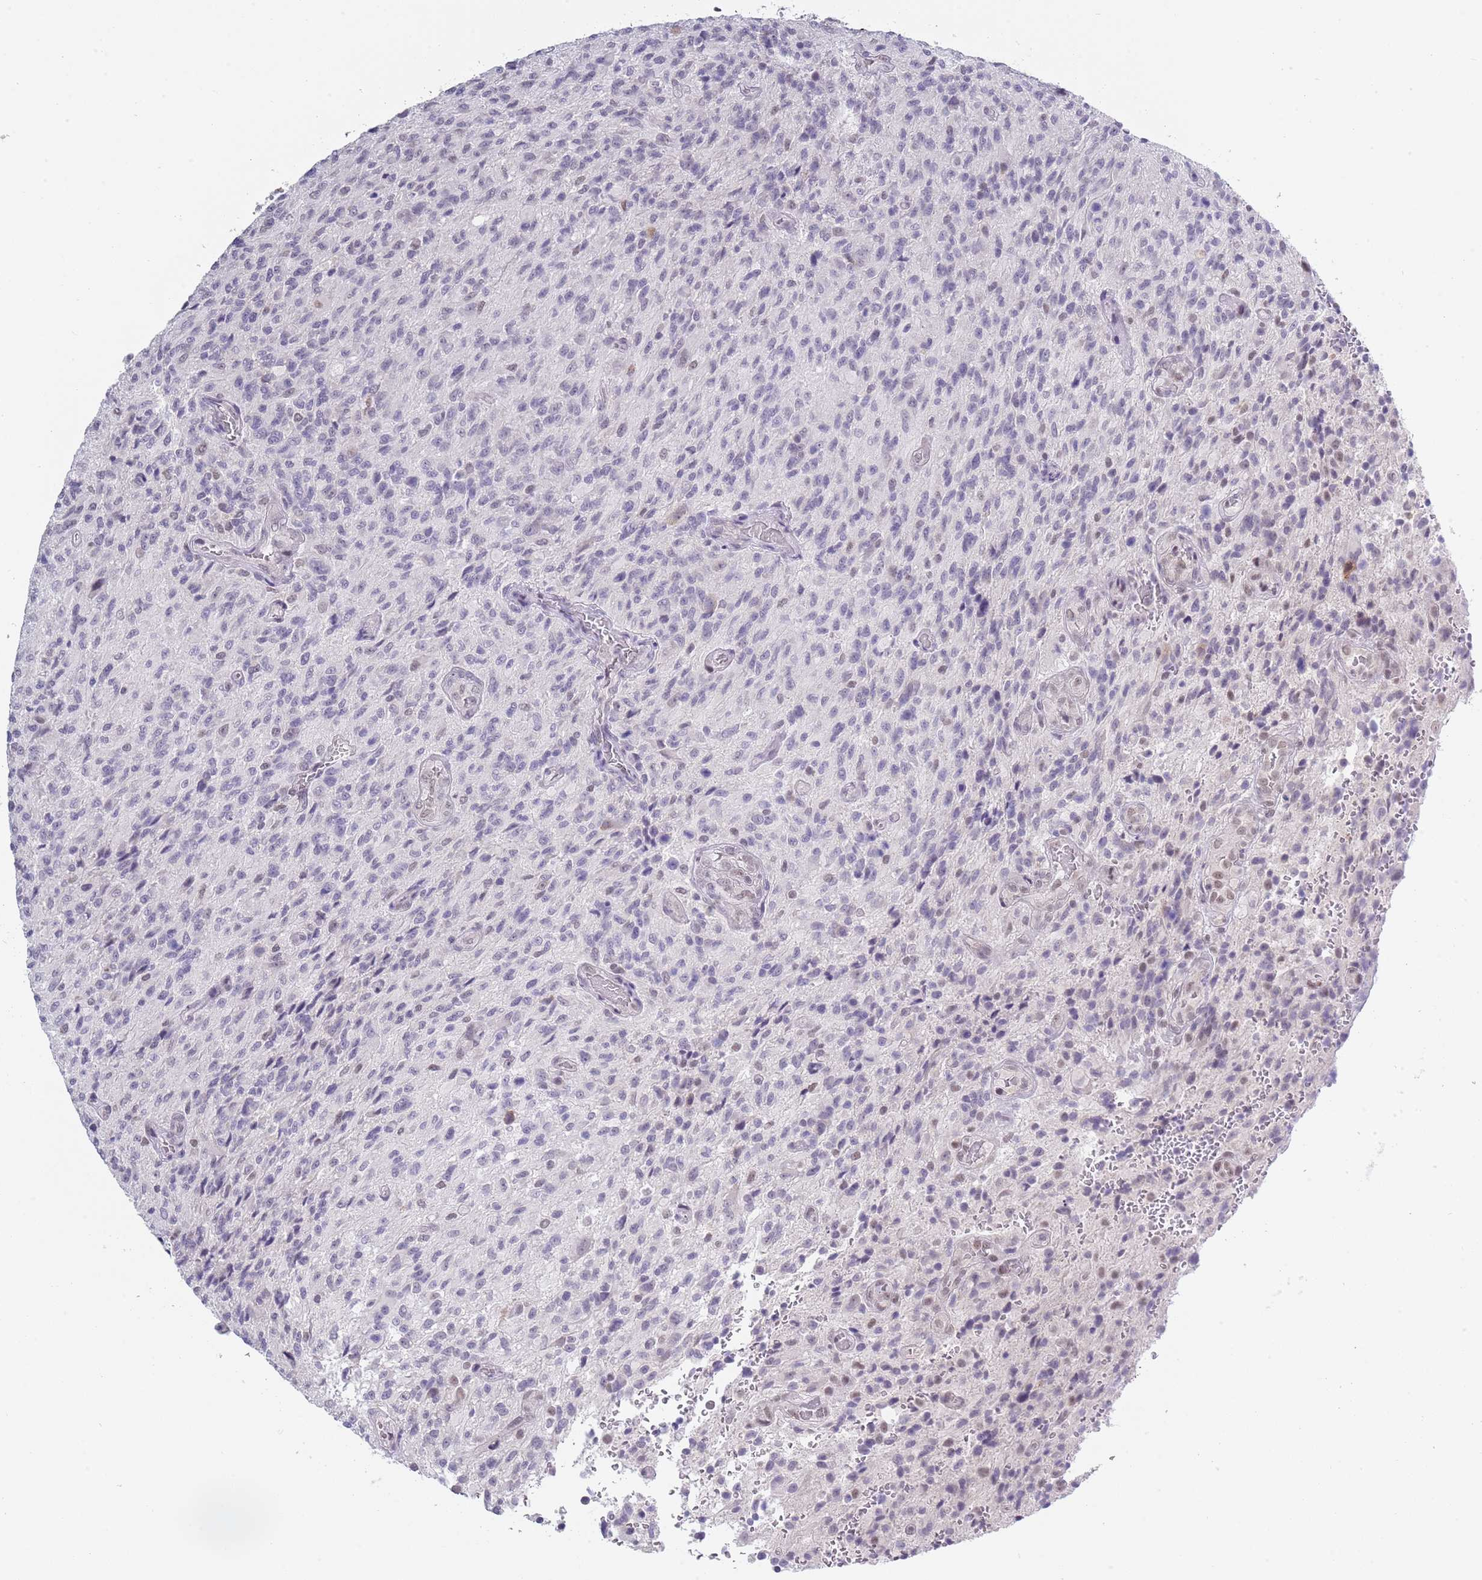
{"staining": {"intensity": "negative", "quantity": "none", "location": "none"}, "tissue": "glioma", "cell_type": "Tumor cells", "image_type": "cancer", "snomed": [{"axis": "morphology", "description": "Normal tissue, NOS"}, {"axis": "morphology", "description": "Glioma, malignant, High grade"}, {"axis": "topography", "description": "Cerebral cortex"}], "caption": "The IHC image has no significant positivity in tumor cells of glioma tissue.", "gene": "SEPHS2", "patient": {"sex": "male", "age": 56}}